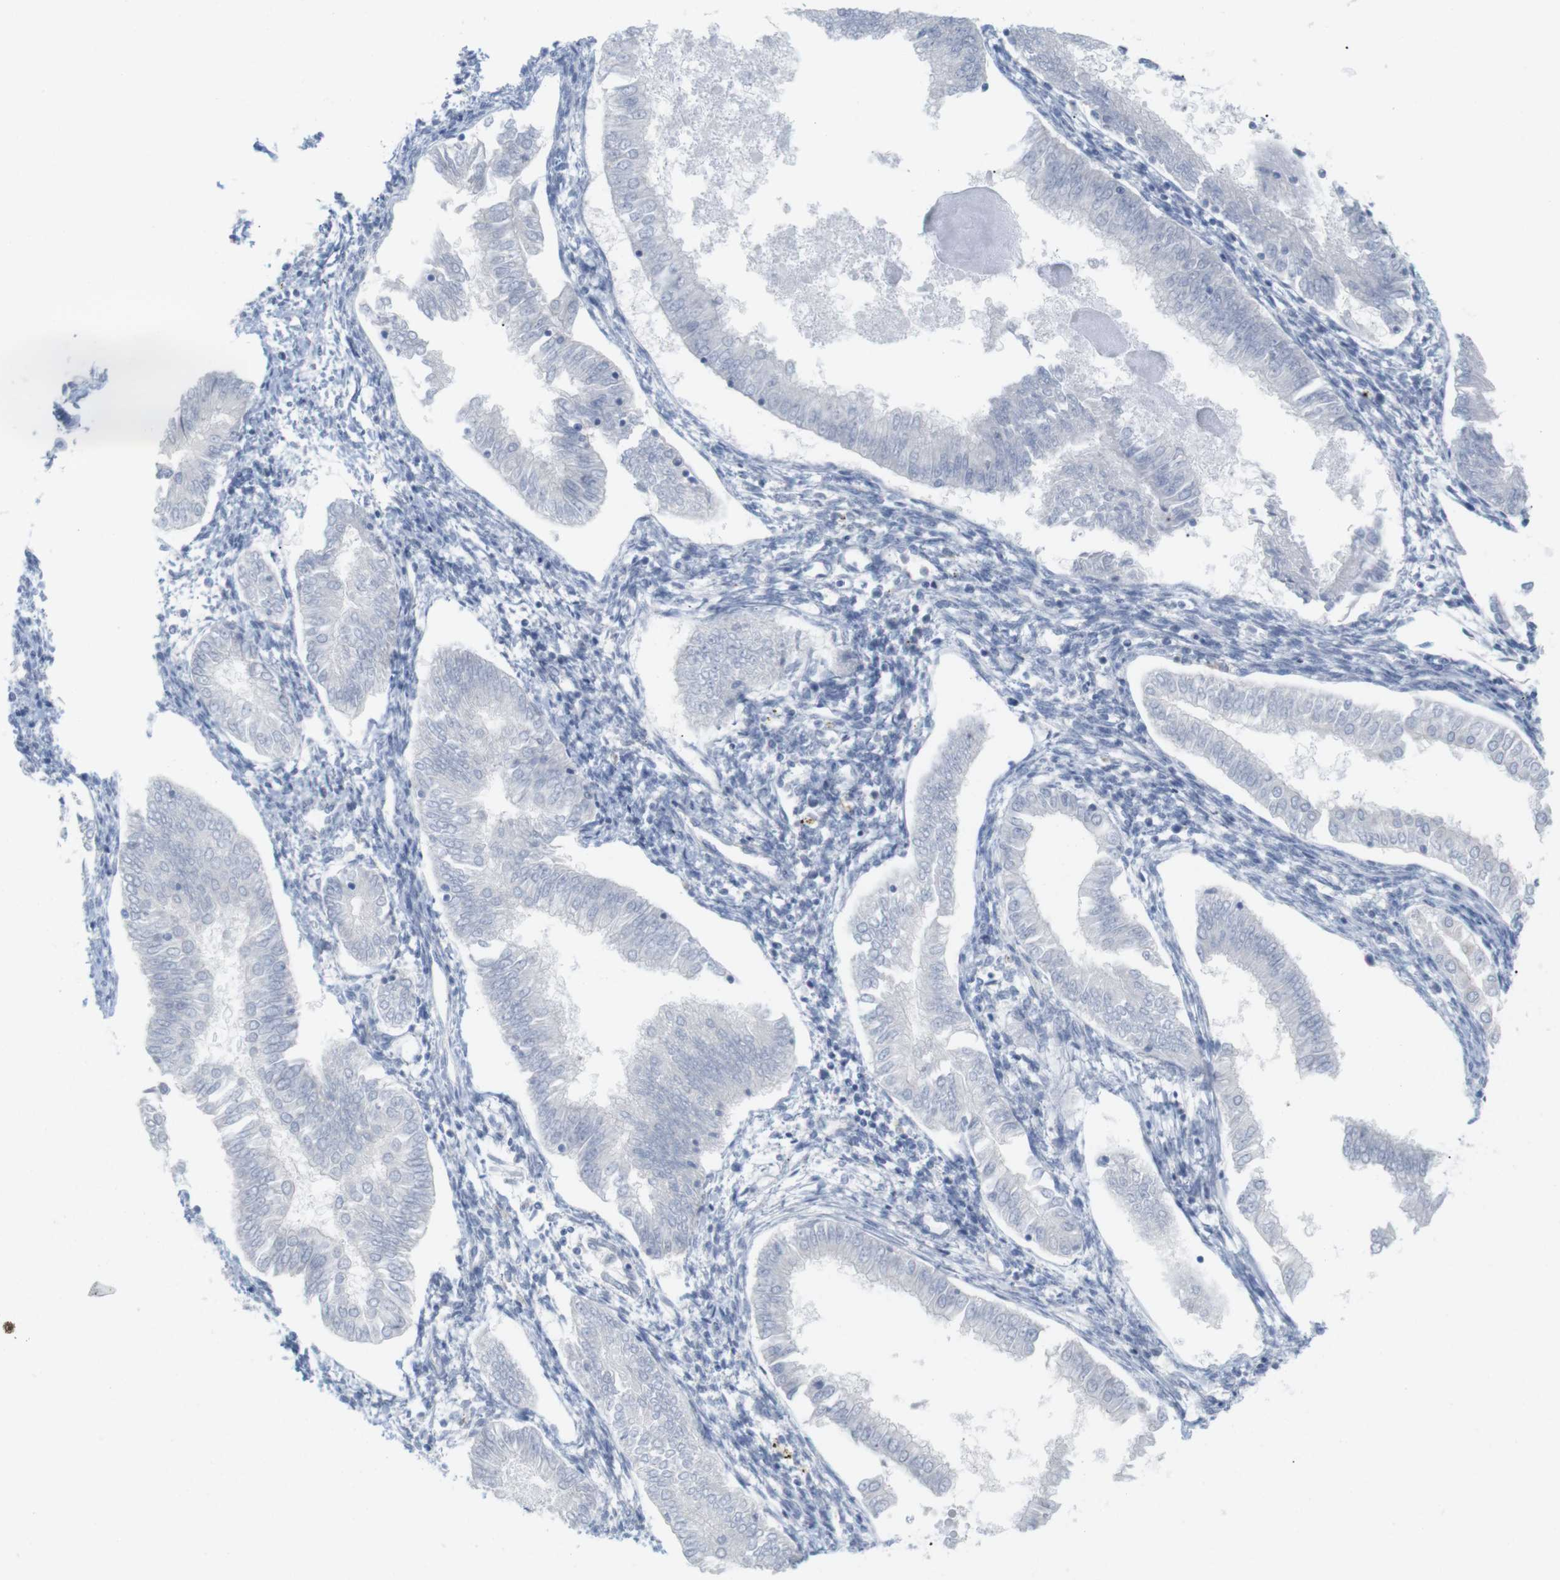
{"staining": {"intensity": "negative", "quantity": "none", "location": "none"}, "tissue": "endometrial cancer", "cell_type": "Tumor cells", "image_type": "cancer", "snomed": [{"axis": "morphology", "description": "Adenocarcinoma, NOS"}, {"axis": "topography", "description": "Endometrium"}], "caption": "Adenocarcinoma (endometrial) was stained to show a protein in brown. There is no significant staining in tumor cells.", "gene": "ITPR1", "patient": {"sex": "female", "age": 53}}